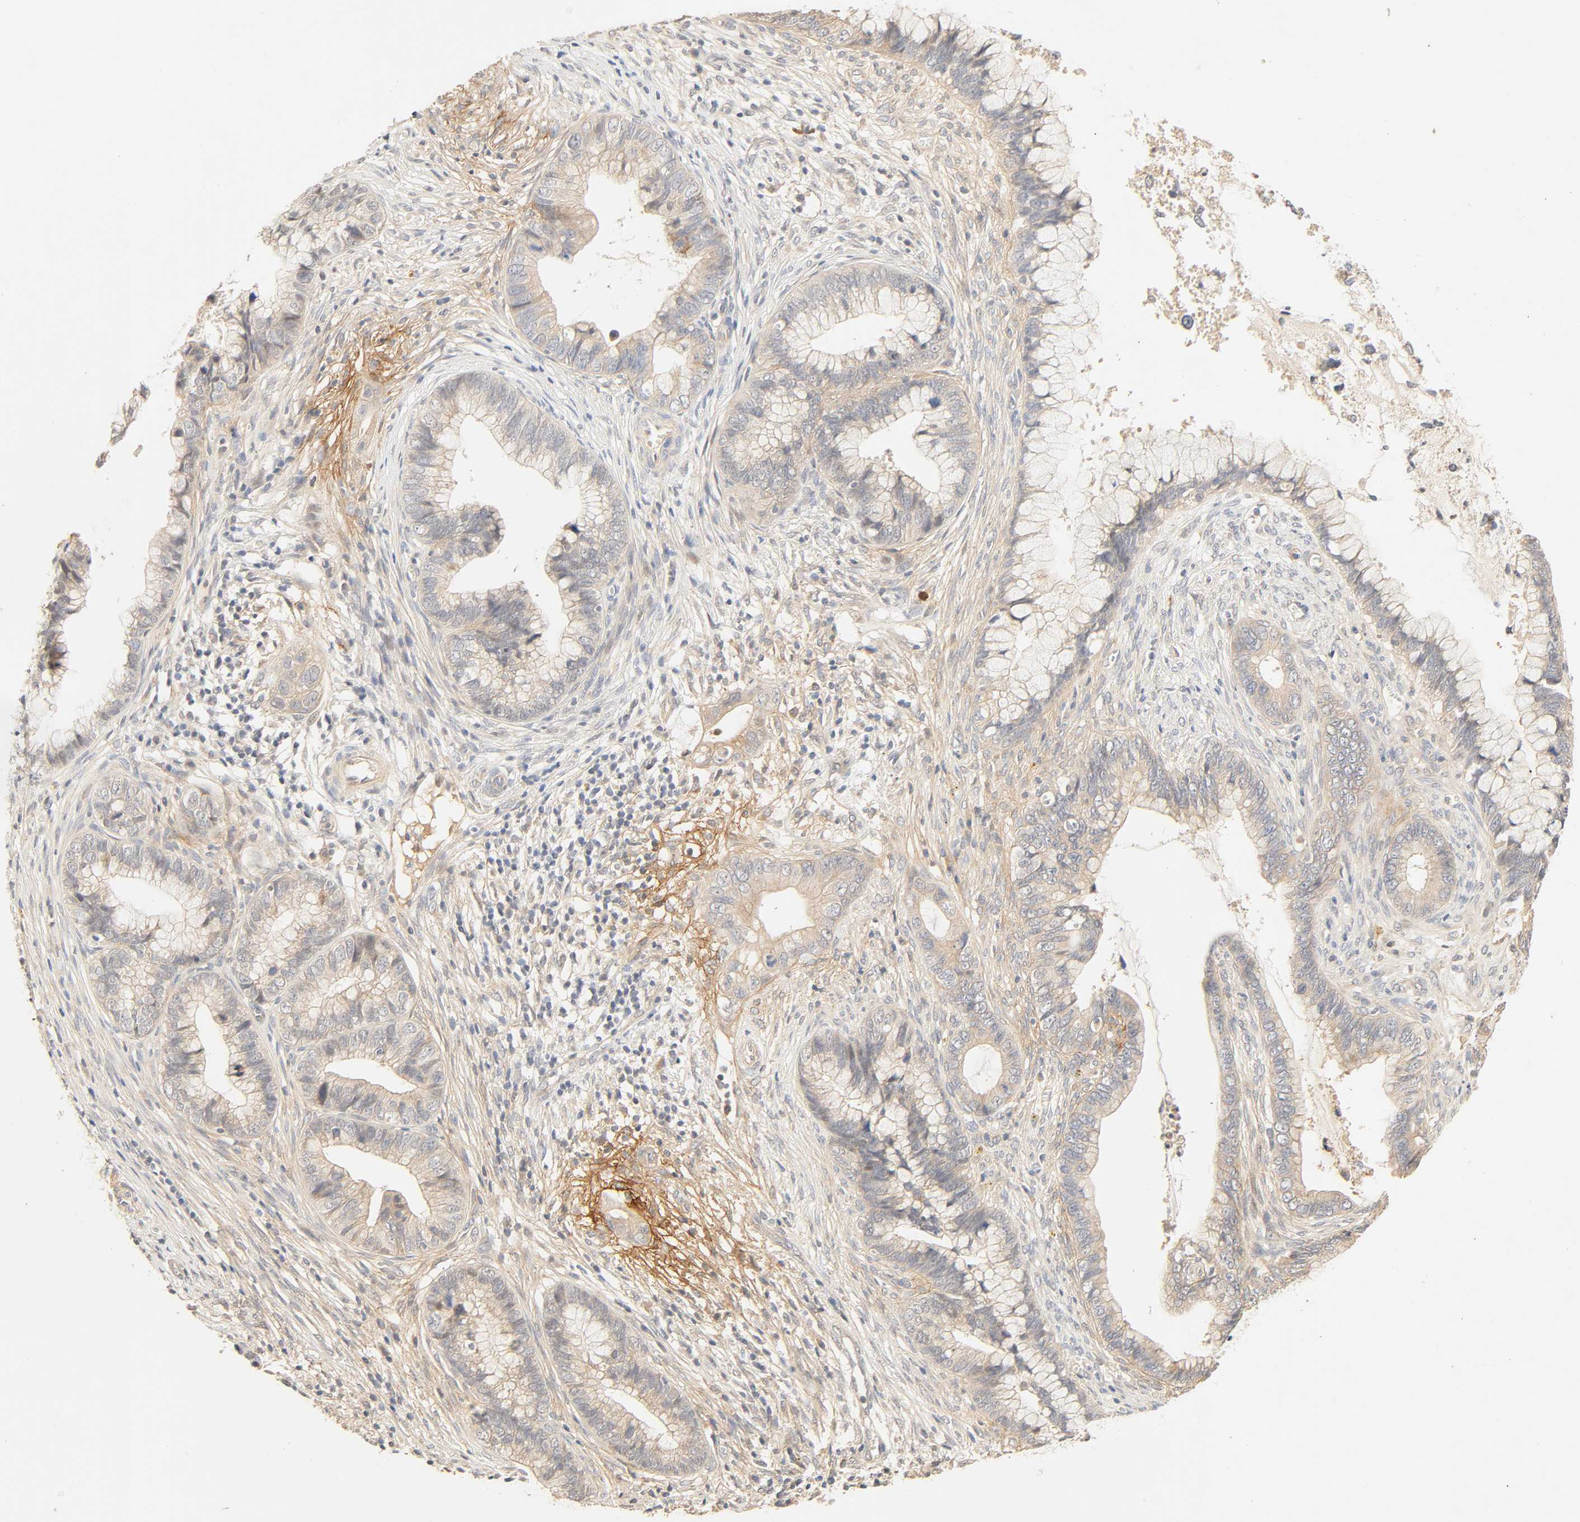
{"staining": {"intensity": "weak", "quantity": "25%-75%", "location": "cytoplasmic/membranous"}, "tissue": "cervical cancer", "cell_type": "Tumor cells", "image_type": "cancer", "snomed": [{"axis": "morphology", "description": "Adenocarcinoma, NOS"}, {"axis": "topography", "description": "Cervix"}], "caption": "Human cervical adenocarcinoma stained for a protein (brown) demonstrates weak cytoplasmic/membranous positive expression in about 25%-75% of tumor cells.", "gene": "CACNA1G", "patient": {"sex": "female", "age": 44}}